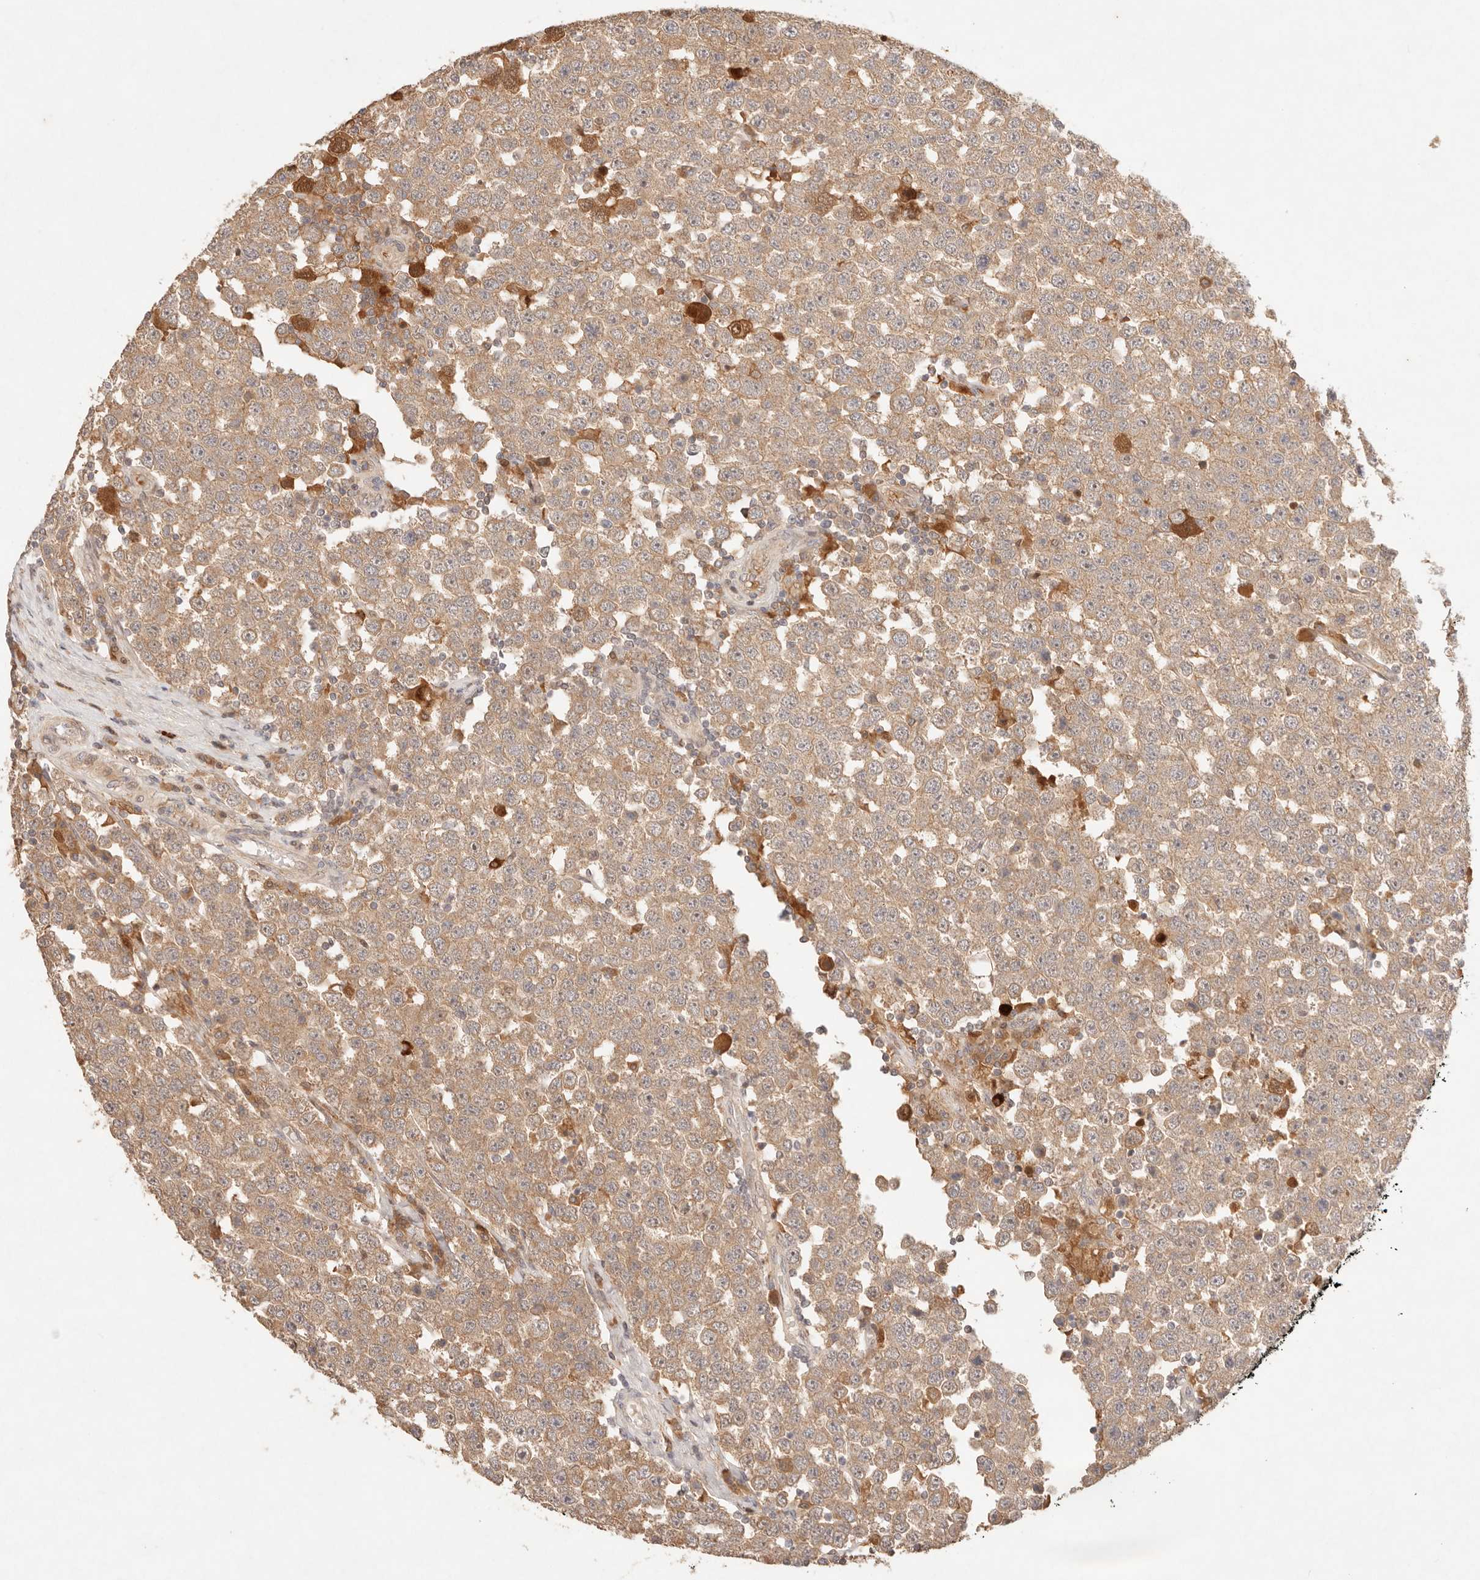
{"staining": {"intensity": "moderate", "quantity": ">75%", "location": "cytoplasmic/membranous"}, "tissue": "testis cancer", "cell_type": "Tumor cells", "image_type": "cancer", "snomed": [{"axis": "morphology", "description": "Seminoma, NOS"}, {"axis": "topography", "description": "Testis"}], "caption": "The image reveals immunohistochemical staining of seminoma (testis). There is moderate cytoplasmic/membranous staining is present in approximately >75% of tumor cells. Using DAB (3,3'-diaminobenzidine) (brown) and hematoxylin (blue) stains, captured at high magnification using brightfield microscopy.", "gene": "PHLDA3", "patient": {"sex": "male", "age": 28}}